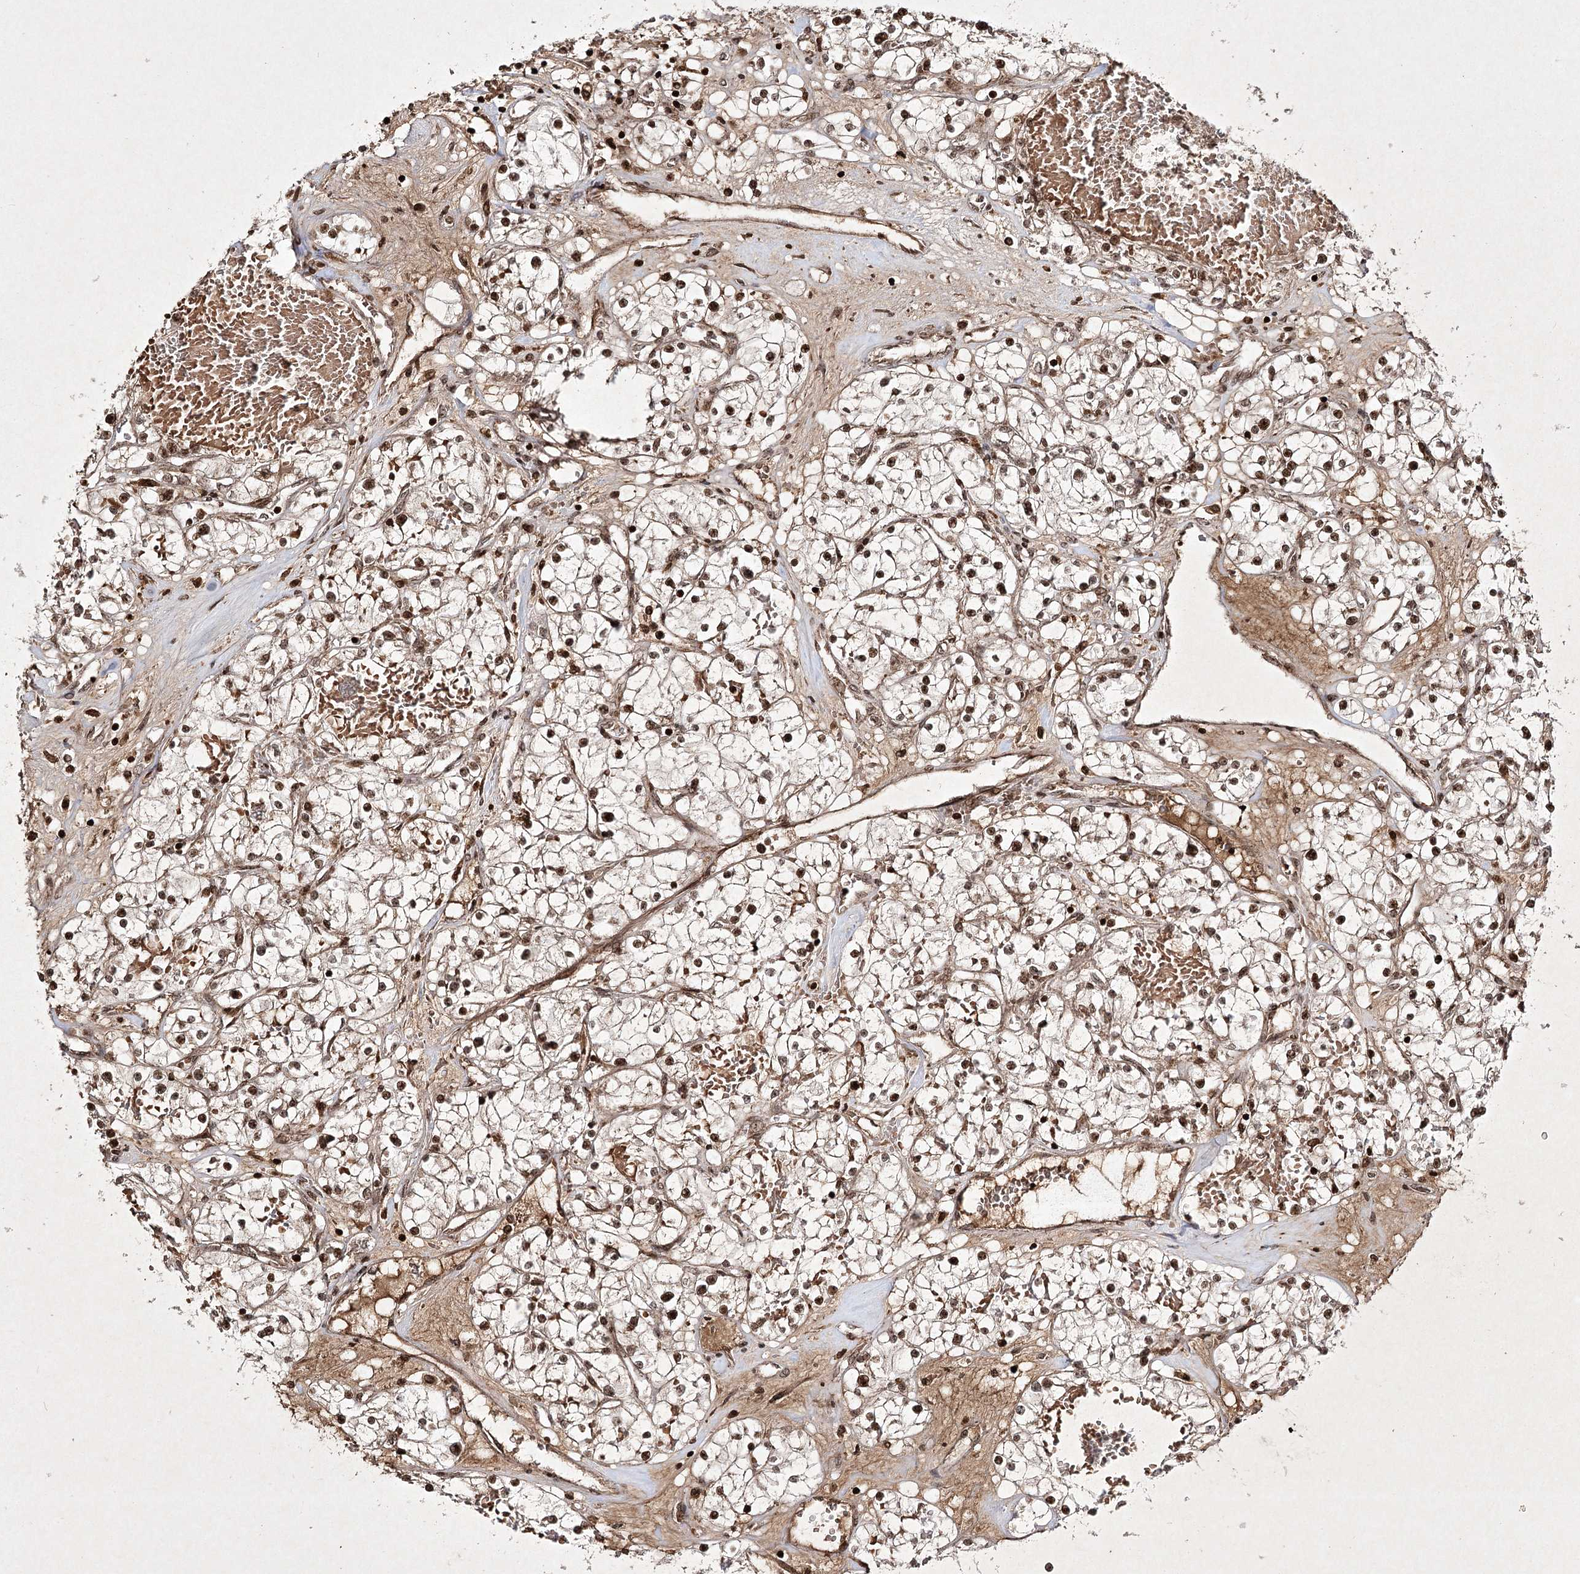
{"staining": {"intensity": "moderate", "quantity": ">75%", "location": "nuclear"}, "tissue": "renal cancer", "cell_type": "Tumor cells", "image_type": "cancer", "snomed": [{"axis": "morphology", "description": "Normal tissue, NOS"}, {"axis": "morphology", "description": "Adenocarcinoma, NOS"}, {"axis": "topography", "description": "Kidney"}], "caption": "IHC photomicrograph of renal cancer (adenocarcinoma) stained for a protein (brown), which exhibits medium levels of moderate nuclear positivity in about >75% of tumor cells.", "gene": "CARM1", "patient": {"sex": "male", "age": 68}}